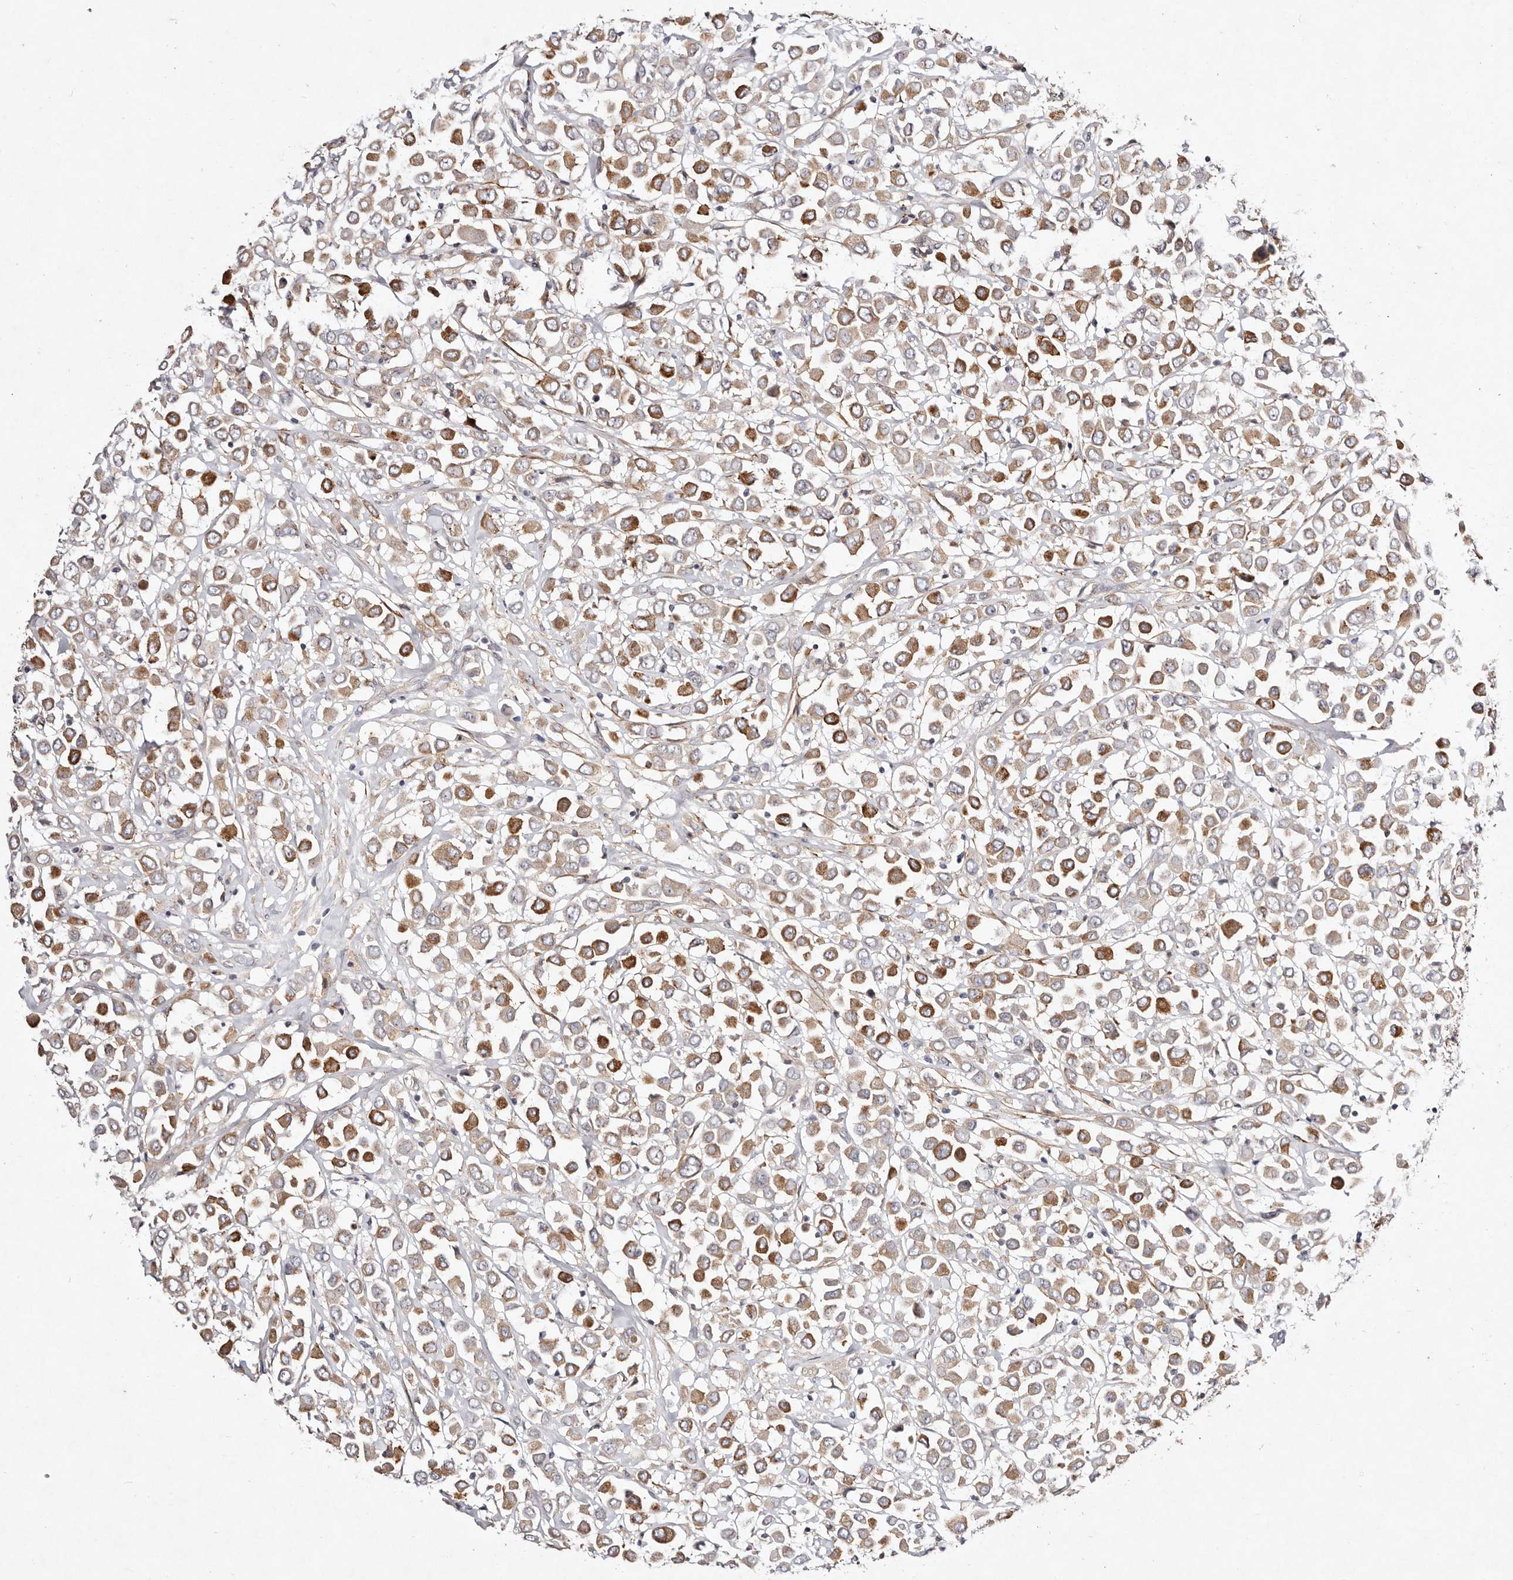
{"staining": {"intensity": "moderate", "quantity": ">75%", "location": "cytoplasmic/membranous"}, "tissue": "breast cancer", "cell_type": "Tumor cells", "image_type": "cancer", "snomed": [{"axis": "morphology", "description": "Duct carcinoma"}, {"axis": "topography", "description": "Breast"}], "caption": "Invasive ductal carcinoma (breast) was stained to show a protein in brown. There is medium levels of moderate cytoplasmic/membranous expression in approximately >75% of tumor cells. (Stains: DAB in brown, nuclei in blue, Microscopy: brightfield microscopy at high magnification).", "gene": "MTMR11", "patient": {"sex": "female", "age": 61}}